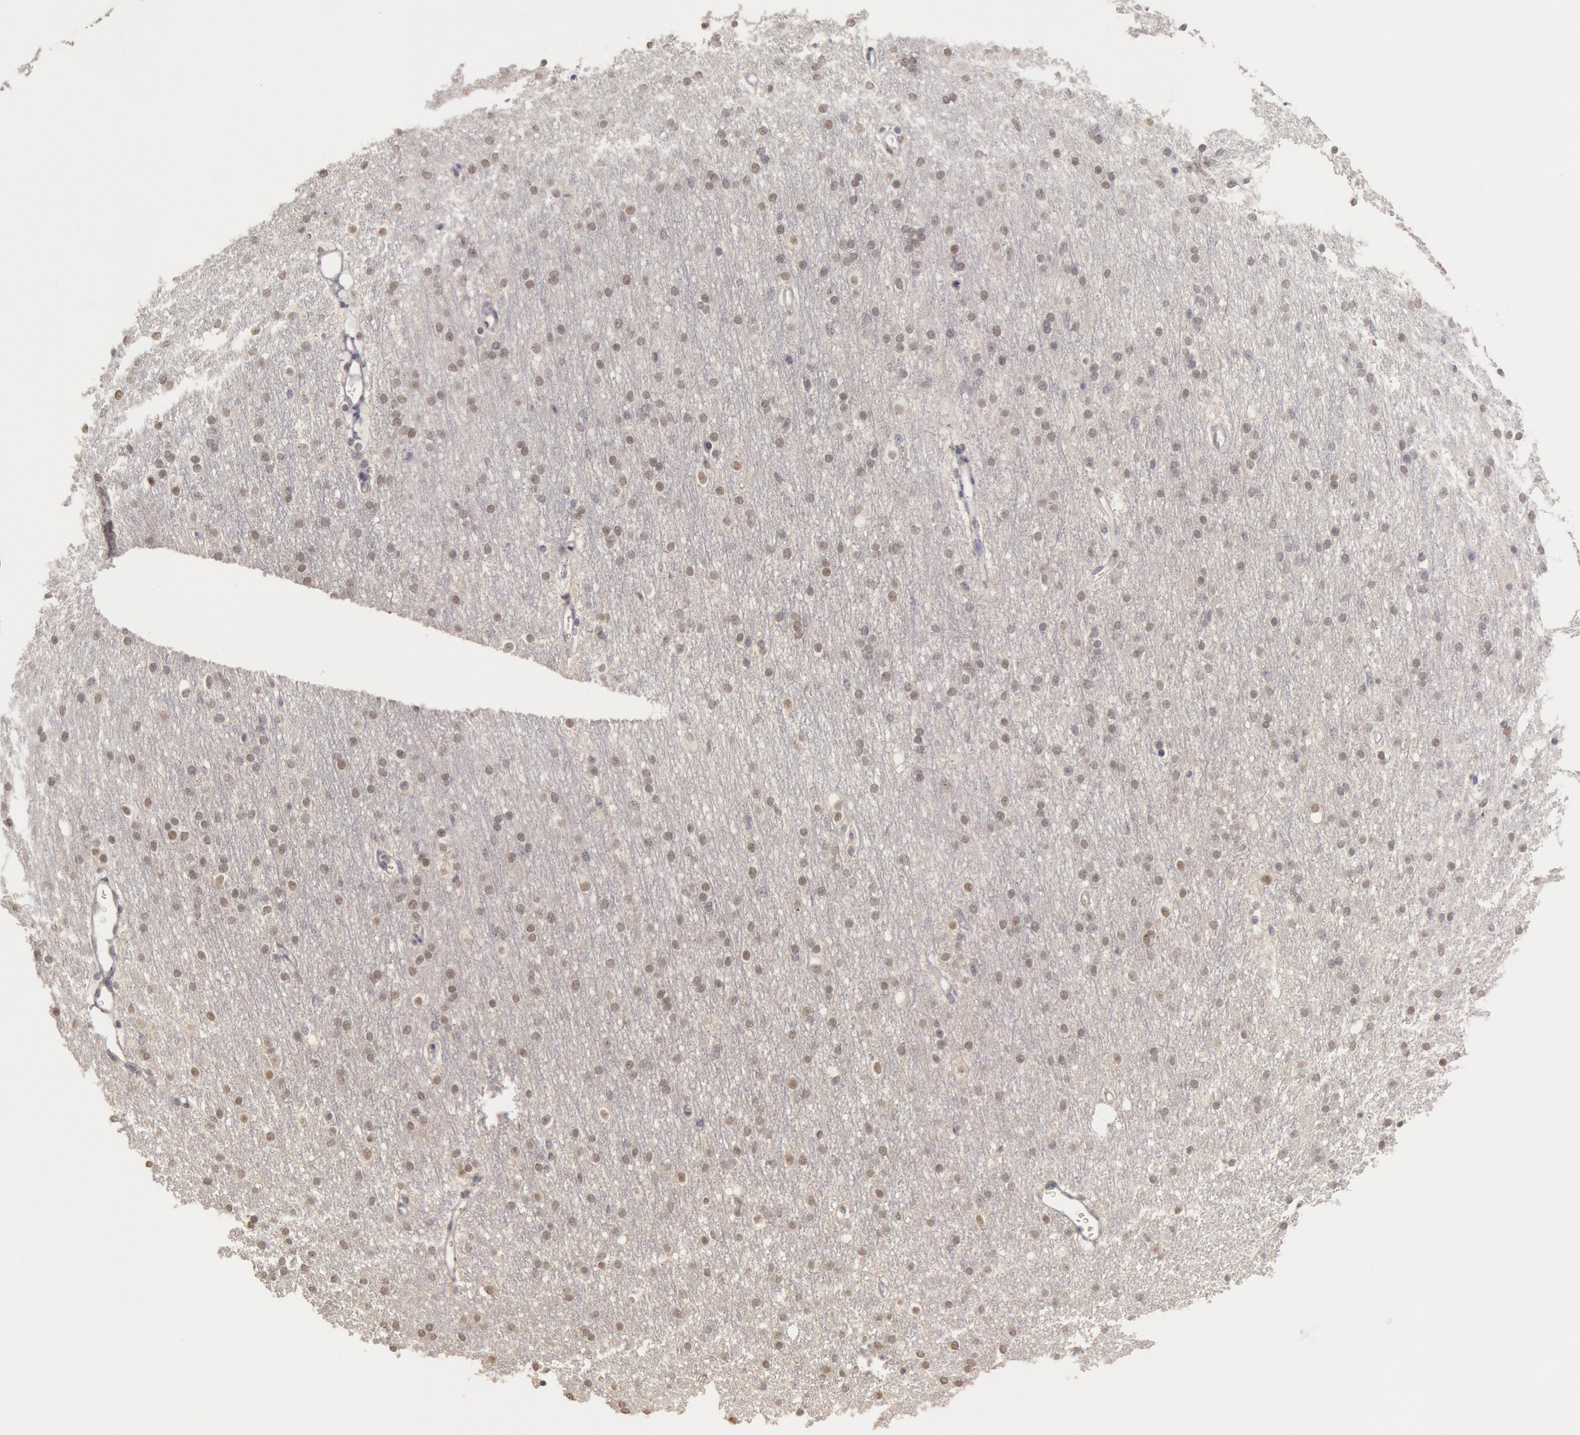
{"staining": {"intensity": "negative", "quantity": "none", "location": "none"}, "tissue": "cerebral cortex", "cell_type": "Endothelial cells", "image_type": "normal", "snomed": [{"axis": "morphology", "description": "Normal tissue, NOS"}, {"axis": "morphology", "description": "Inflammation, NOS"}, {"axis": "topography", "description": "Cerebral cortex"}], "caption": "A histopathology image of cerebral cortex stained for a protein reveals no brown staining in endothelial cells.", "gene": "RIMBP3B", "patient": {"sex": "male", "age": 6}}